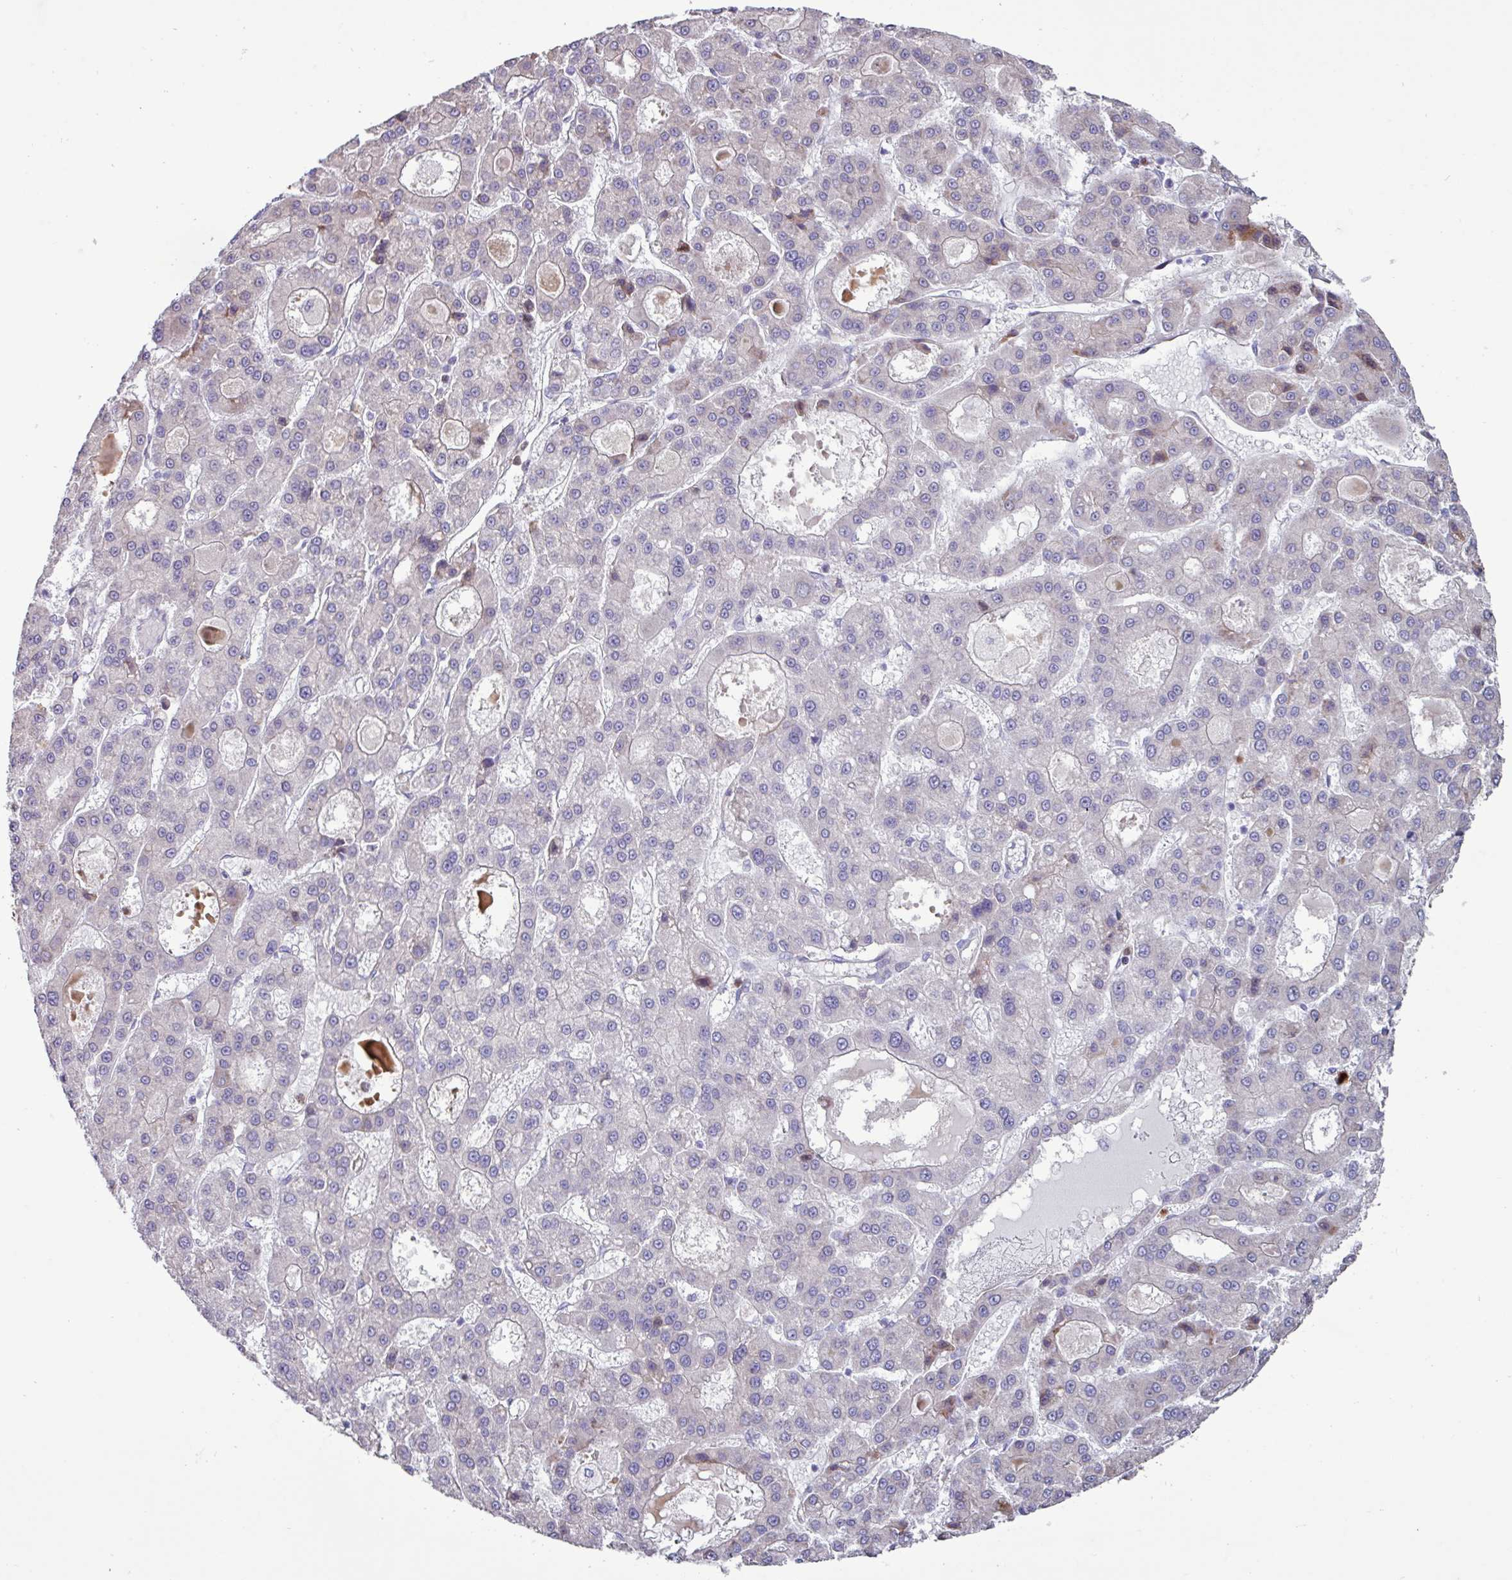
{"staining": {"intensity": "negative", "quantity": "none", "location": "none"}, "tissue": "liver cancer", "cell_type": "Tumor cells", "image_type": "cancer", "snomed": [{"axis": "morphology", "description": "Carcinoma, Hepatocellular, NOS"}, {"axis": "topography", "description": "Liver"}], "caption": "IHC histopathology image of neoplastic tissue: hepatocellular carcinoma (liver) stained with DAB shows no significant protein expression in tumor cells.", "gene": "PPP1R35", "patient": {"sex": "male", "age": 70}}